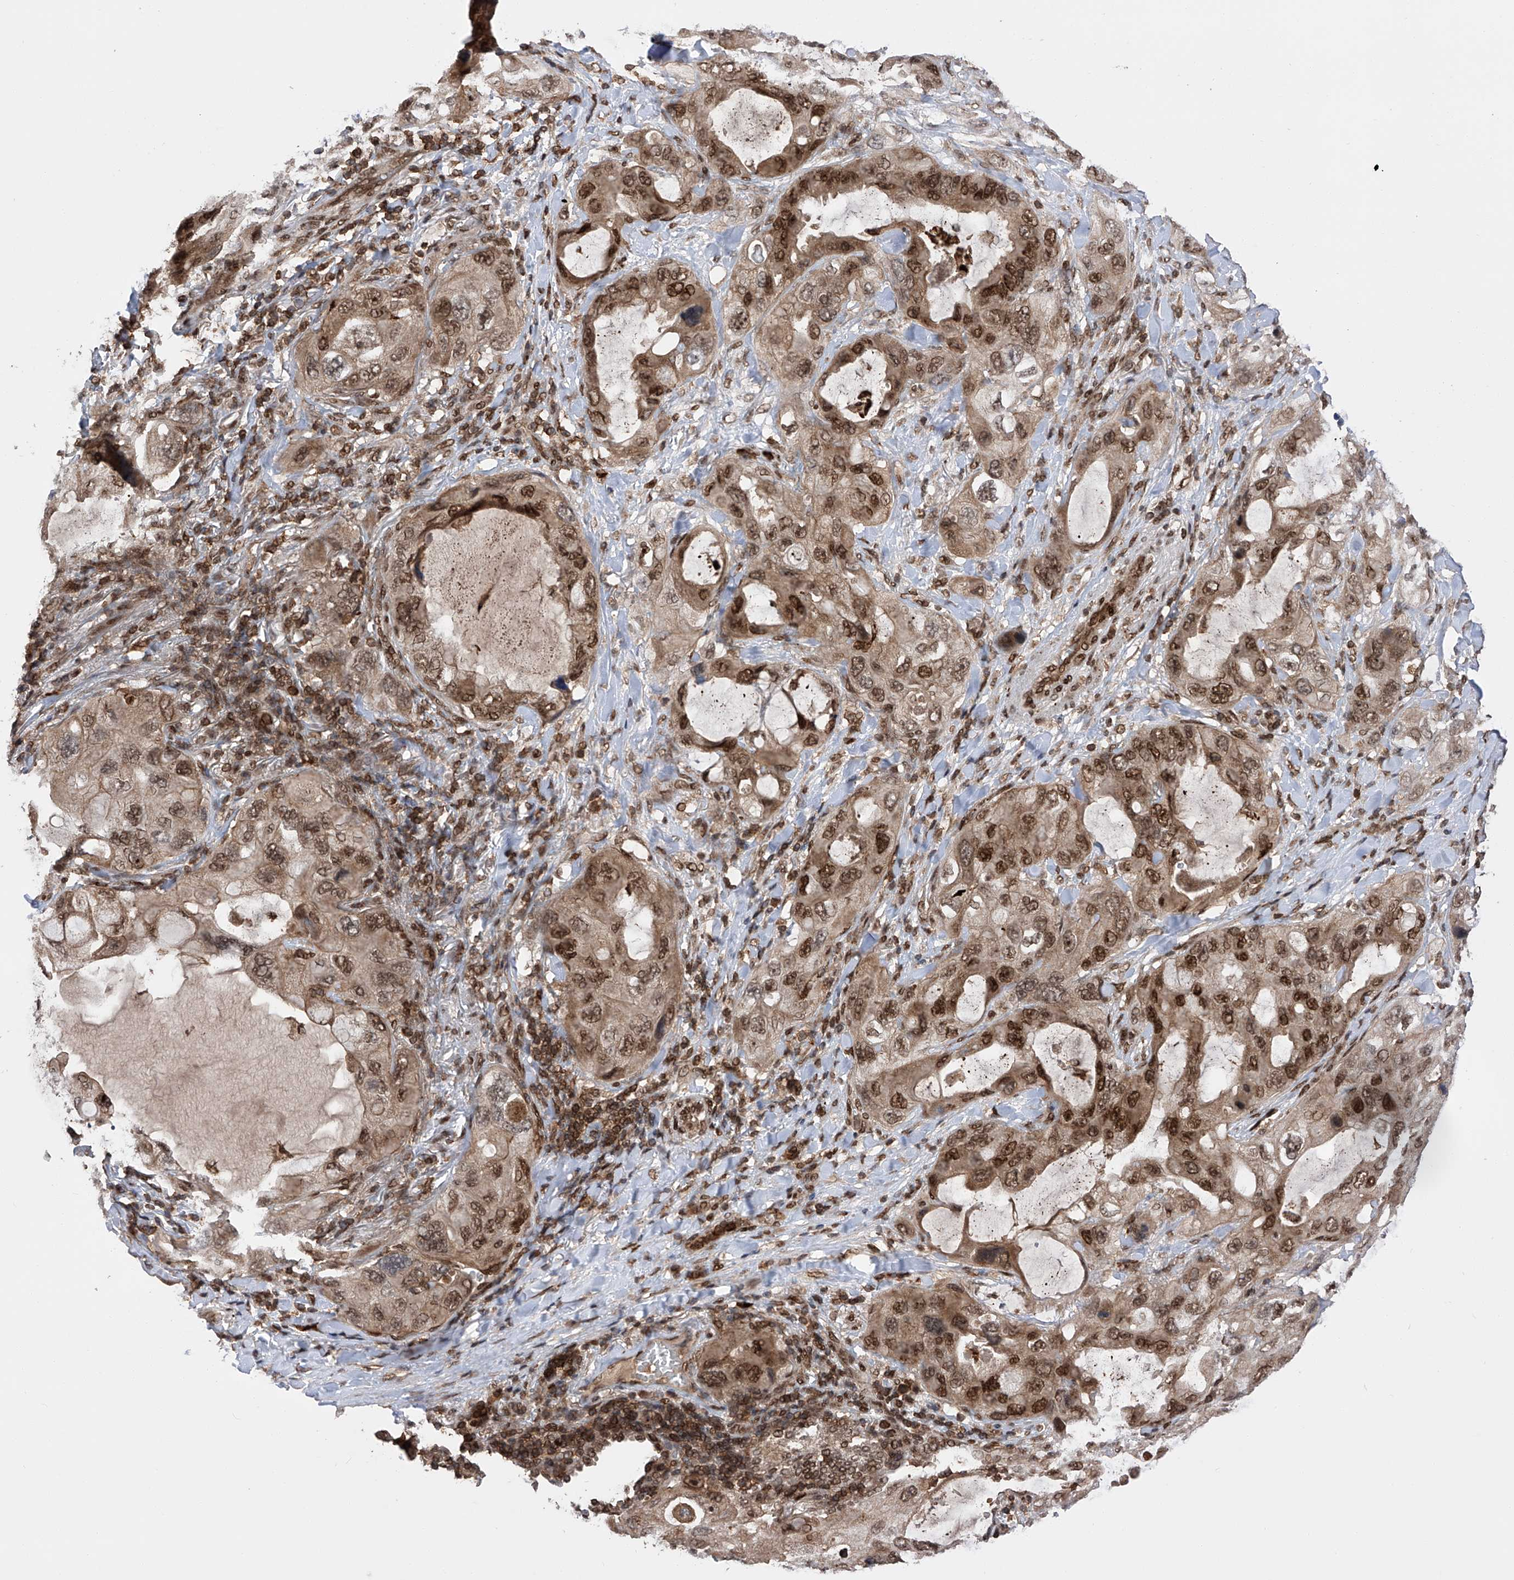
{"staining": {"intensity": "strong", "quantity": ">75%", "location": "nuclear"}, "tissue": "lung cancer", "cell_type": "Tumor cells", "image_type": "cancer", "snomed": [{"axis": "morphology", "description": "Squamous cell carcinoma, NOS"}, {"axis": "topography", "description": "Lung"}], "caption": "Human lung cancer (squamous cell carcinoma) stained with a brown dye demonstrates strong nuclear positive staining in approximately >75% of tumor cells.", "gene": "ZNF280D", "patient": {"sex": "female", "age": 73}}